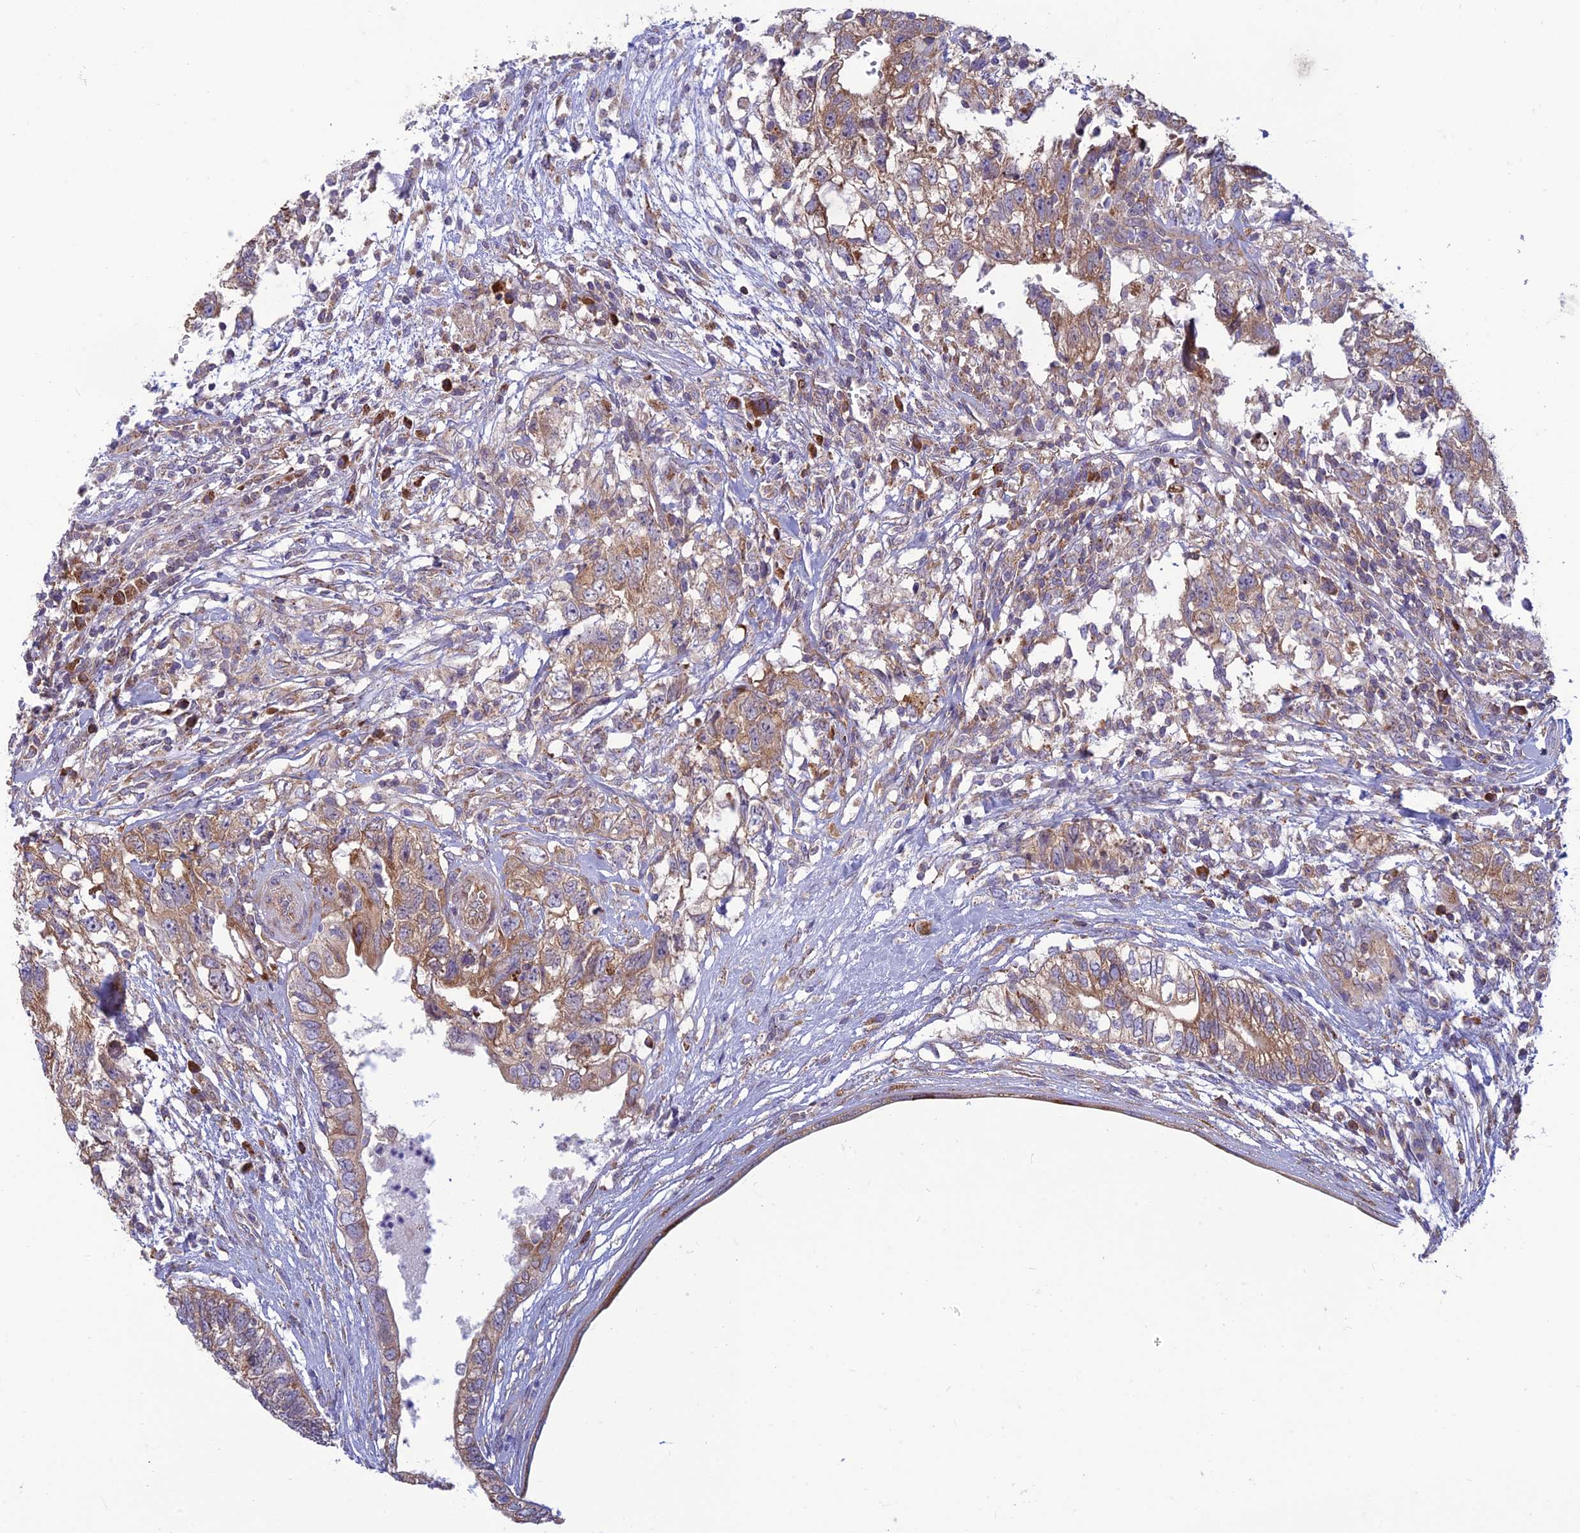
{"staining": {"intensity": "weak", "quantity": ">75%", "location": "cytoplasmic/membranous"}, "tissue": "testis cancer", "cell_type": "Tumor cells", "image_type": "cancer", "snomed": [{"axis": "morphology", "description": "Seminoma, NOS"}, {"axis": "morphology", "description": "Carcinoma, Embryonal, NOS"}, {"axis": "topography", "description": "Testis"}], "caption": "This is an image of immunohistochemistry (IHC) staining of testis embryonal carcinoma, which shows weak positivity in the cytoplasmic/membranous of tumor cells.", "gene": "RPL17-C18orf32", "patient": {"sex": "male", "age": 29}}